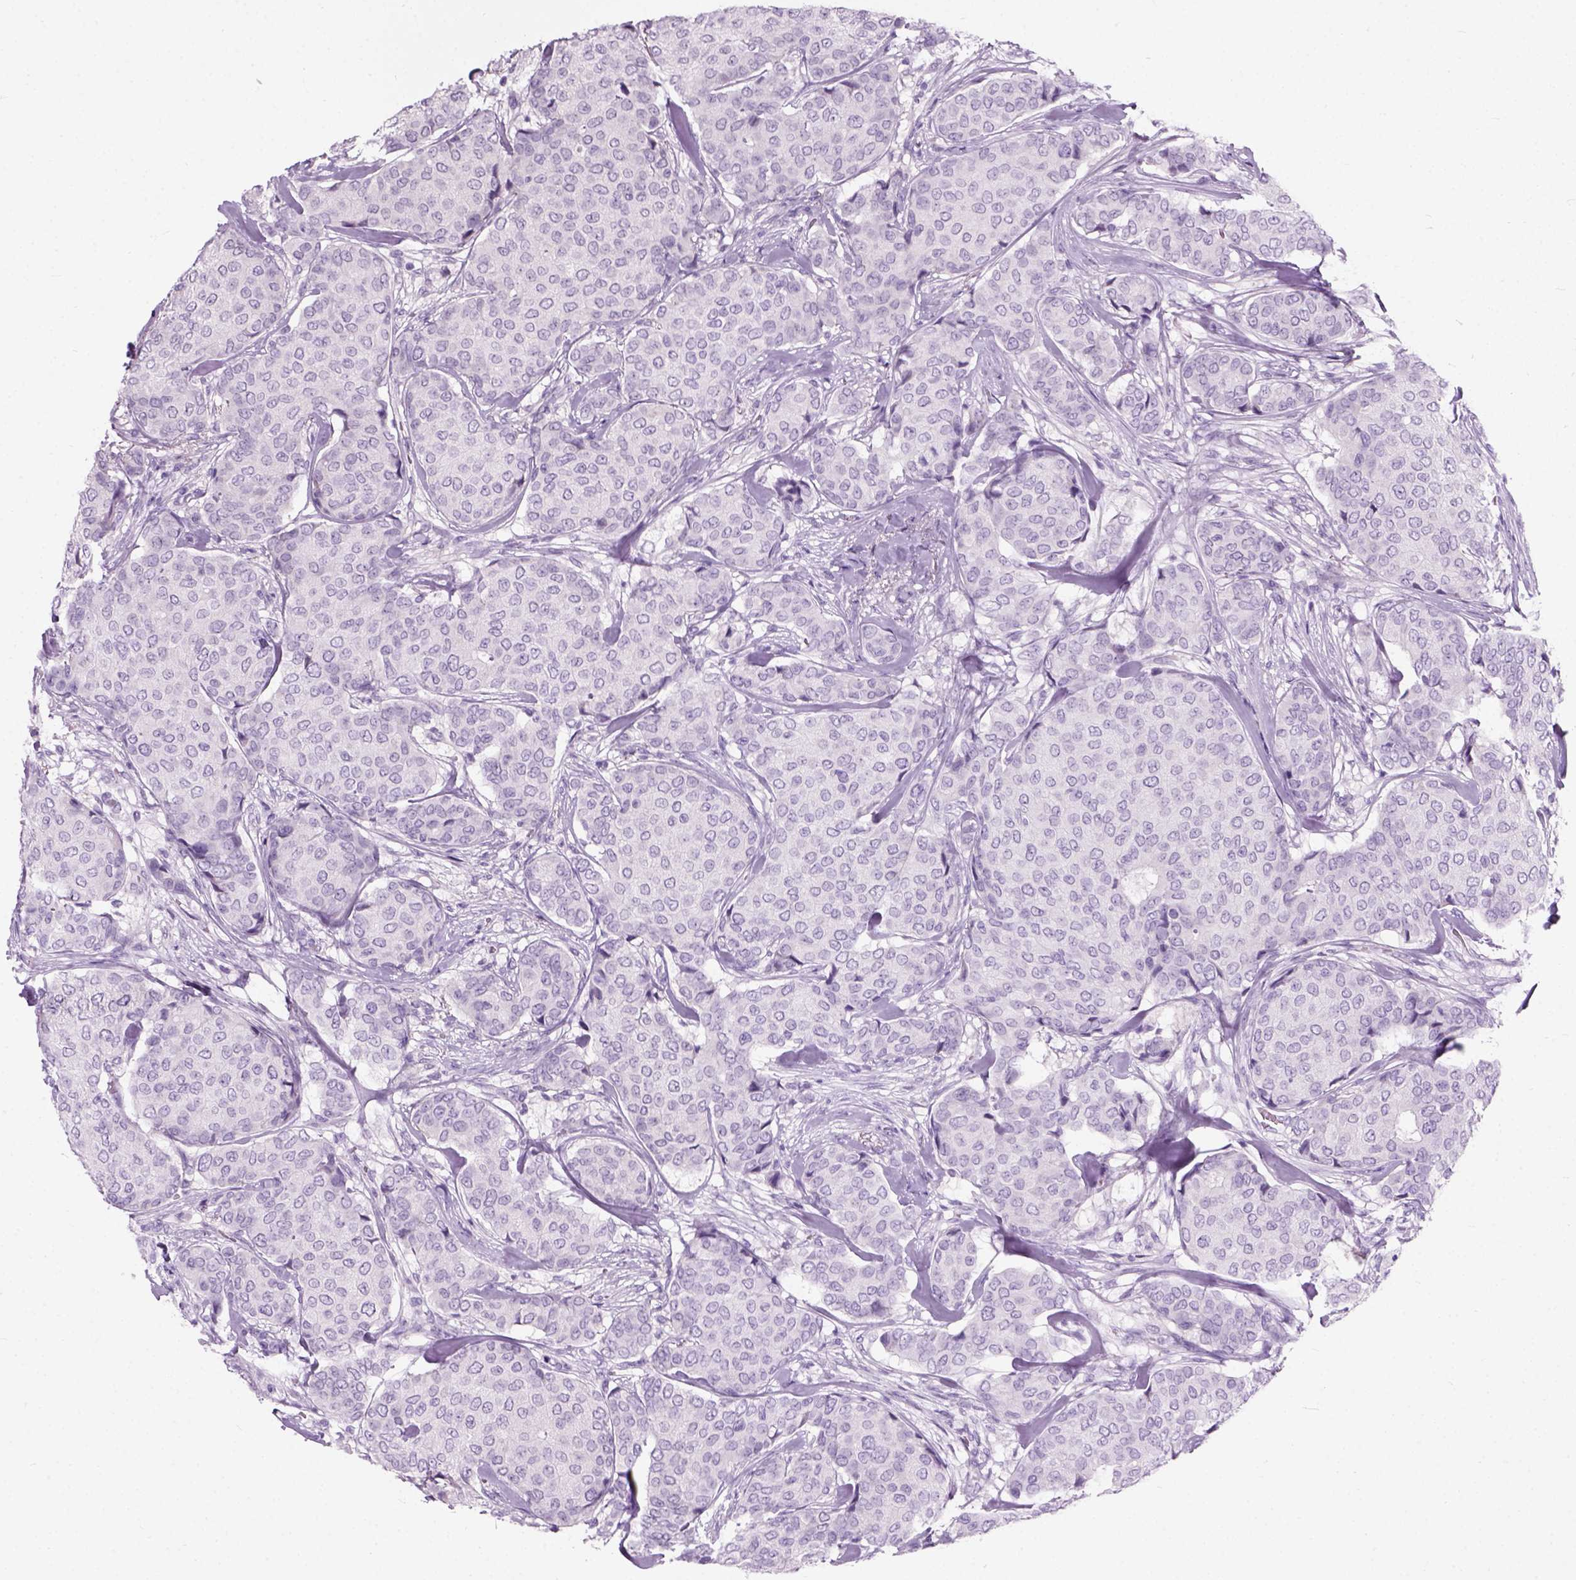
{"staining": {"intensity": "negative", "quantity": "none", "location": "none"}, "tissue": "breast cancer", "cell_type": "Tumor cells", "image_type": "cancer", "snomed": [{"axis": "morphology", "description": "Duct carcinoma"}, {"axis": "topography", "description": "Breast"}], "caption": "Immunohistochemistry of intraductal carcinoma (breast) exhibits no expression in tumor cells.", "gene": "AXDND1", "patient": {"sex": "female", "age": 75}}